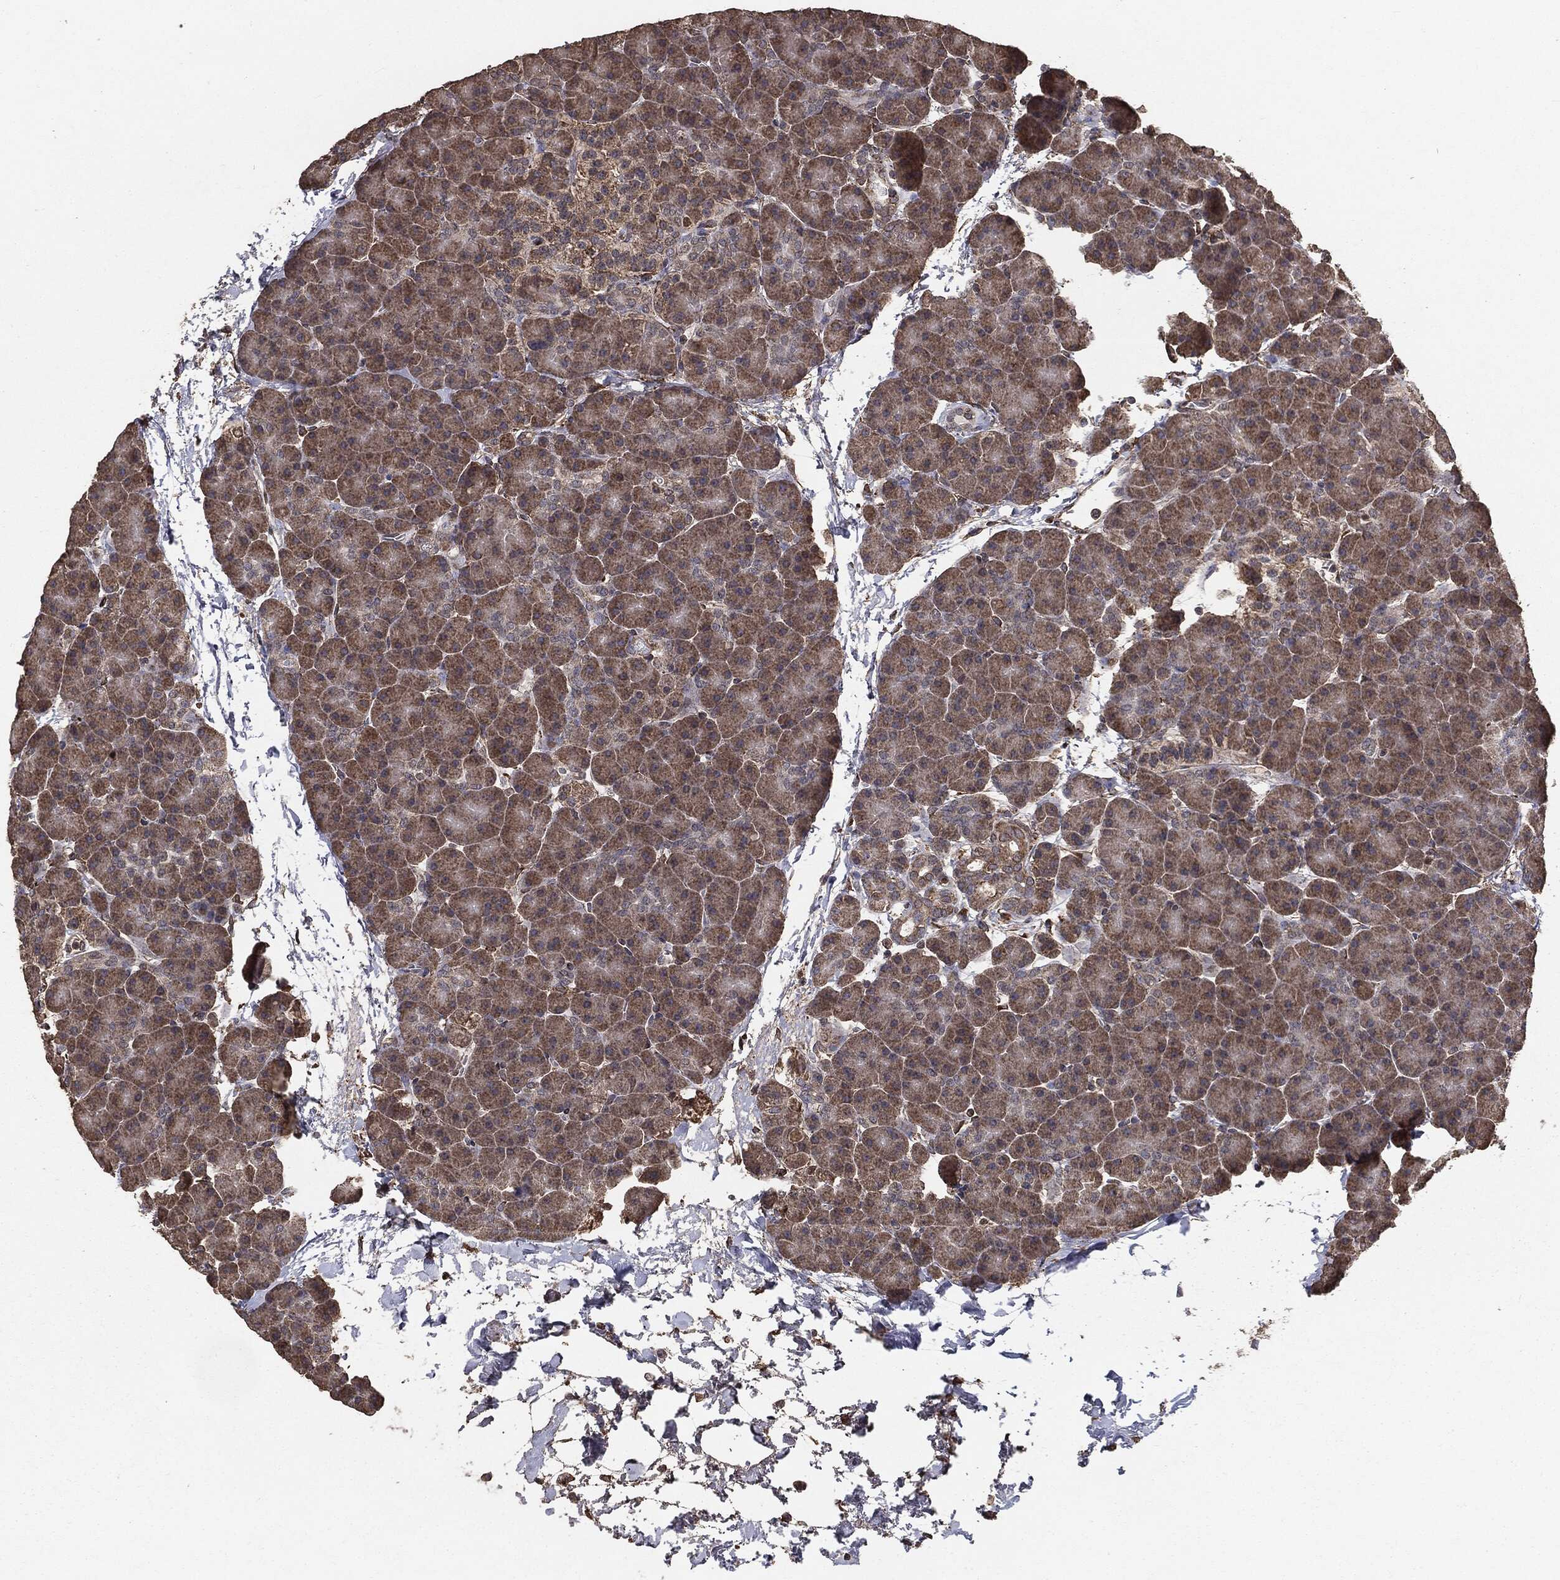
{"staining": {"intensity": "weak", "quantity": ">75%", "location": "cytoplasmic/membranous"}, "tissue": "pancreas", "cell_type": "Exocrine glandular cells", "image_type": "normal", "snomed": [{"axis": "morphology", "description": "Normal tissue, NOS"}, {"axis": "topography", "description": "Pancreas"}], "caption": "IHC (DAB) staining of normal pancreas reveals weak cytoplasmic/membranous protein expression in approximately >75% of exocrine glandular cells.", "gene": "MTOR", "patient": {"sex": "female", "age": 44}}